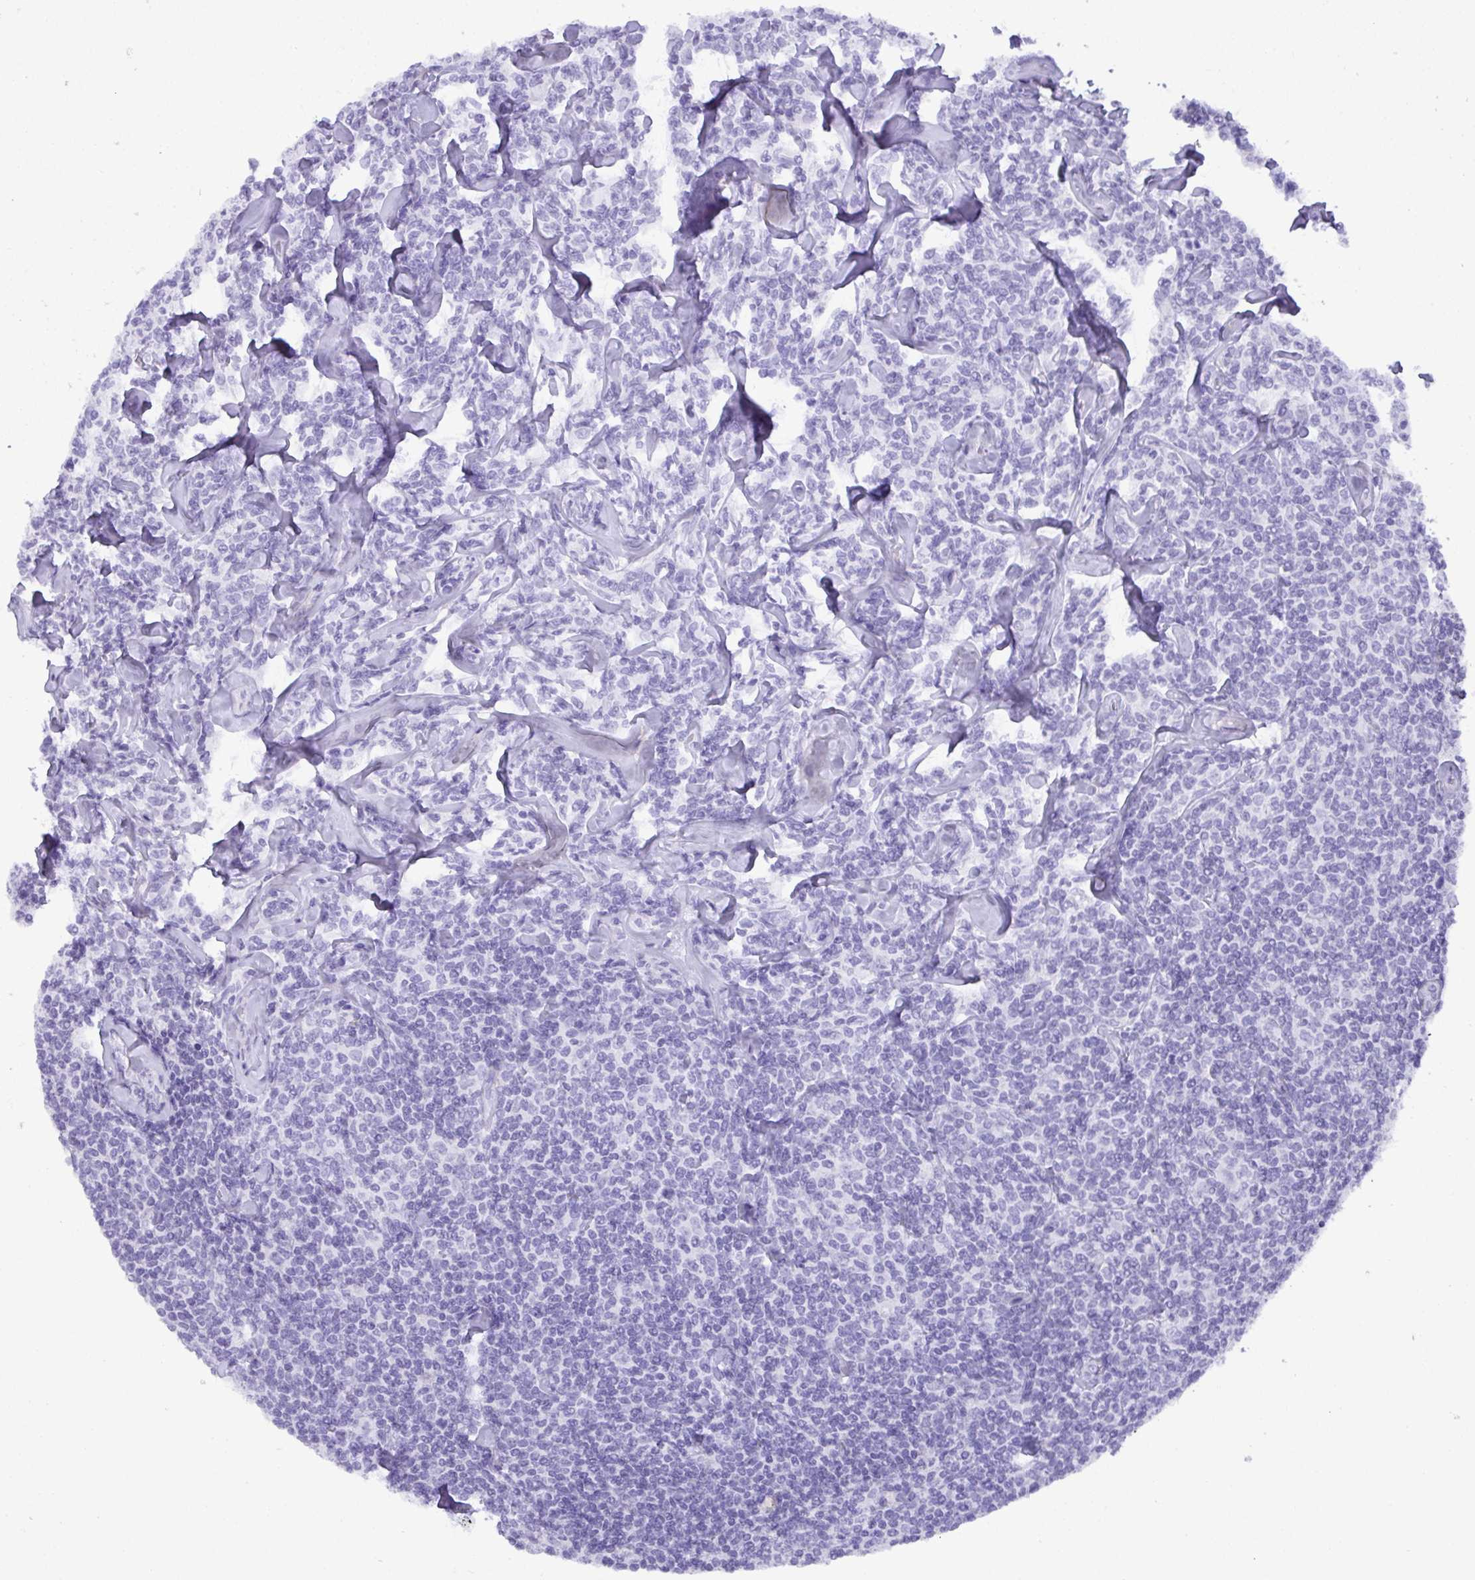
{"staining": {"intensity": "negative", "quantity": "none", "location": "none"}, "tissue": "lymphoma", "cell_type": "Tumor cells", "image_type": "cancer", "snomed": [{"axis": "morphology", "description": "Malignant lymphoma, non-Hodgkin's type, Low grade"}, {"axis": "topography", "description": "Lymph node"}], "caption": "A histopathology image of human low-grade malignant lymphoma, non-Hodgkin's type is negative for staining in tumor cells.", "gene": "C4orf33", "patient": {"sex": "female", "age": 56}}